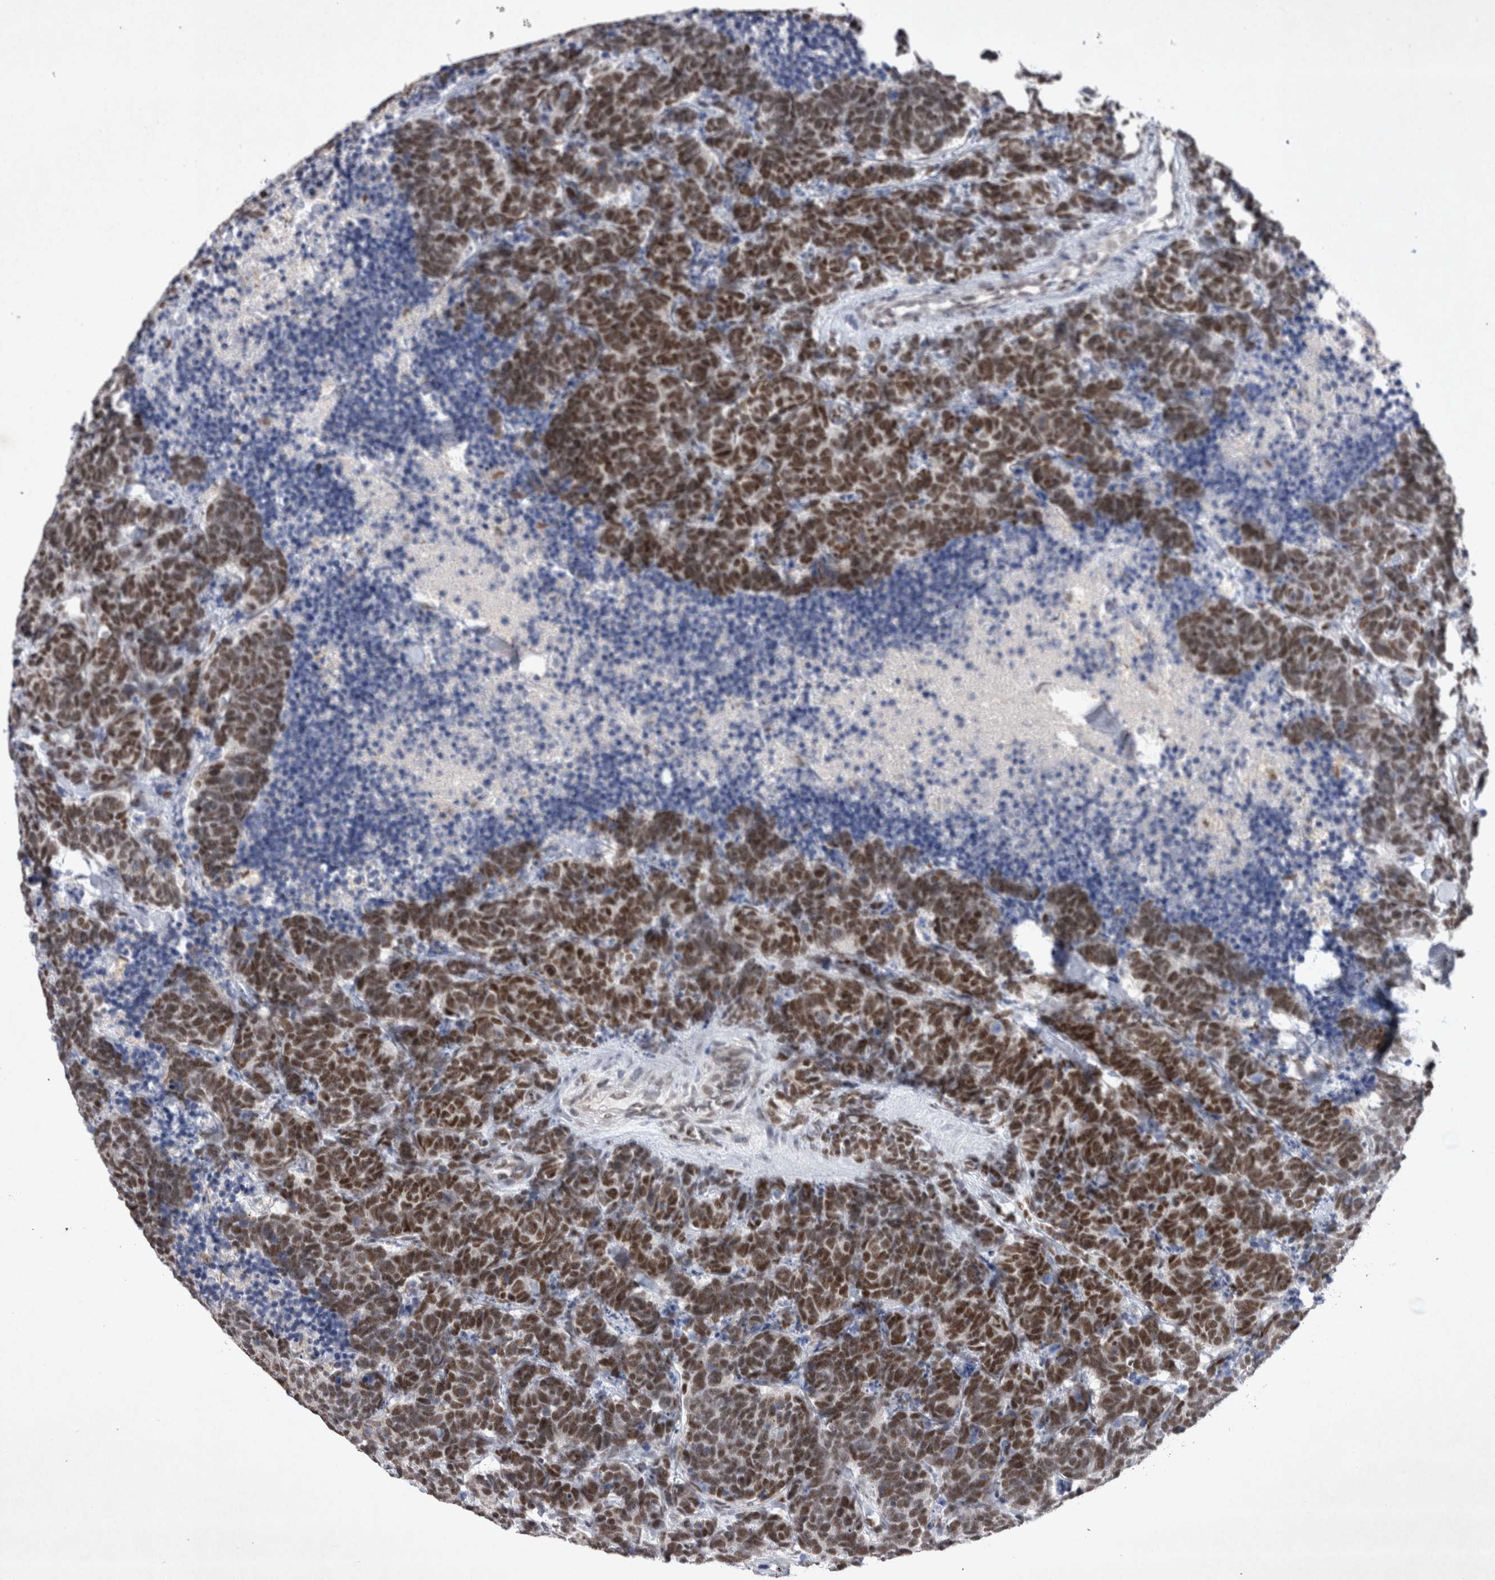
{"staining": {"intensity": "moderate", "quantity": ">75%", "location": "nuclear"}, "tissue": "carcinoid", "cell_type": "Tumor cells", "image_type": "cancer", "snomed": [{"axis": "morphology", "description": "Carcinoma, NOS"}, {"axis": "morphology", "description": "Carcinoid, malignant, NOS"}, {"axis": "topography", "description": "Urinary bladder"}], "caption": "Protein expression analysis of human carcinoid reveals moderate nuclear staining in approximately >75% of tumor cells.", "gene": "RBM6", "patient": {"sex": "male", "age": 57}}